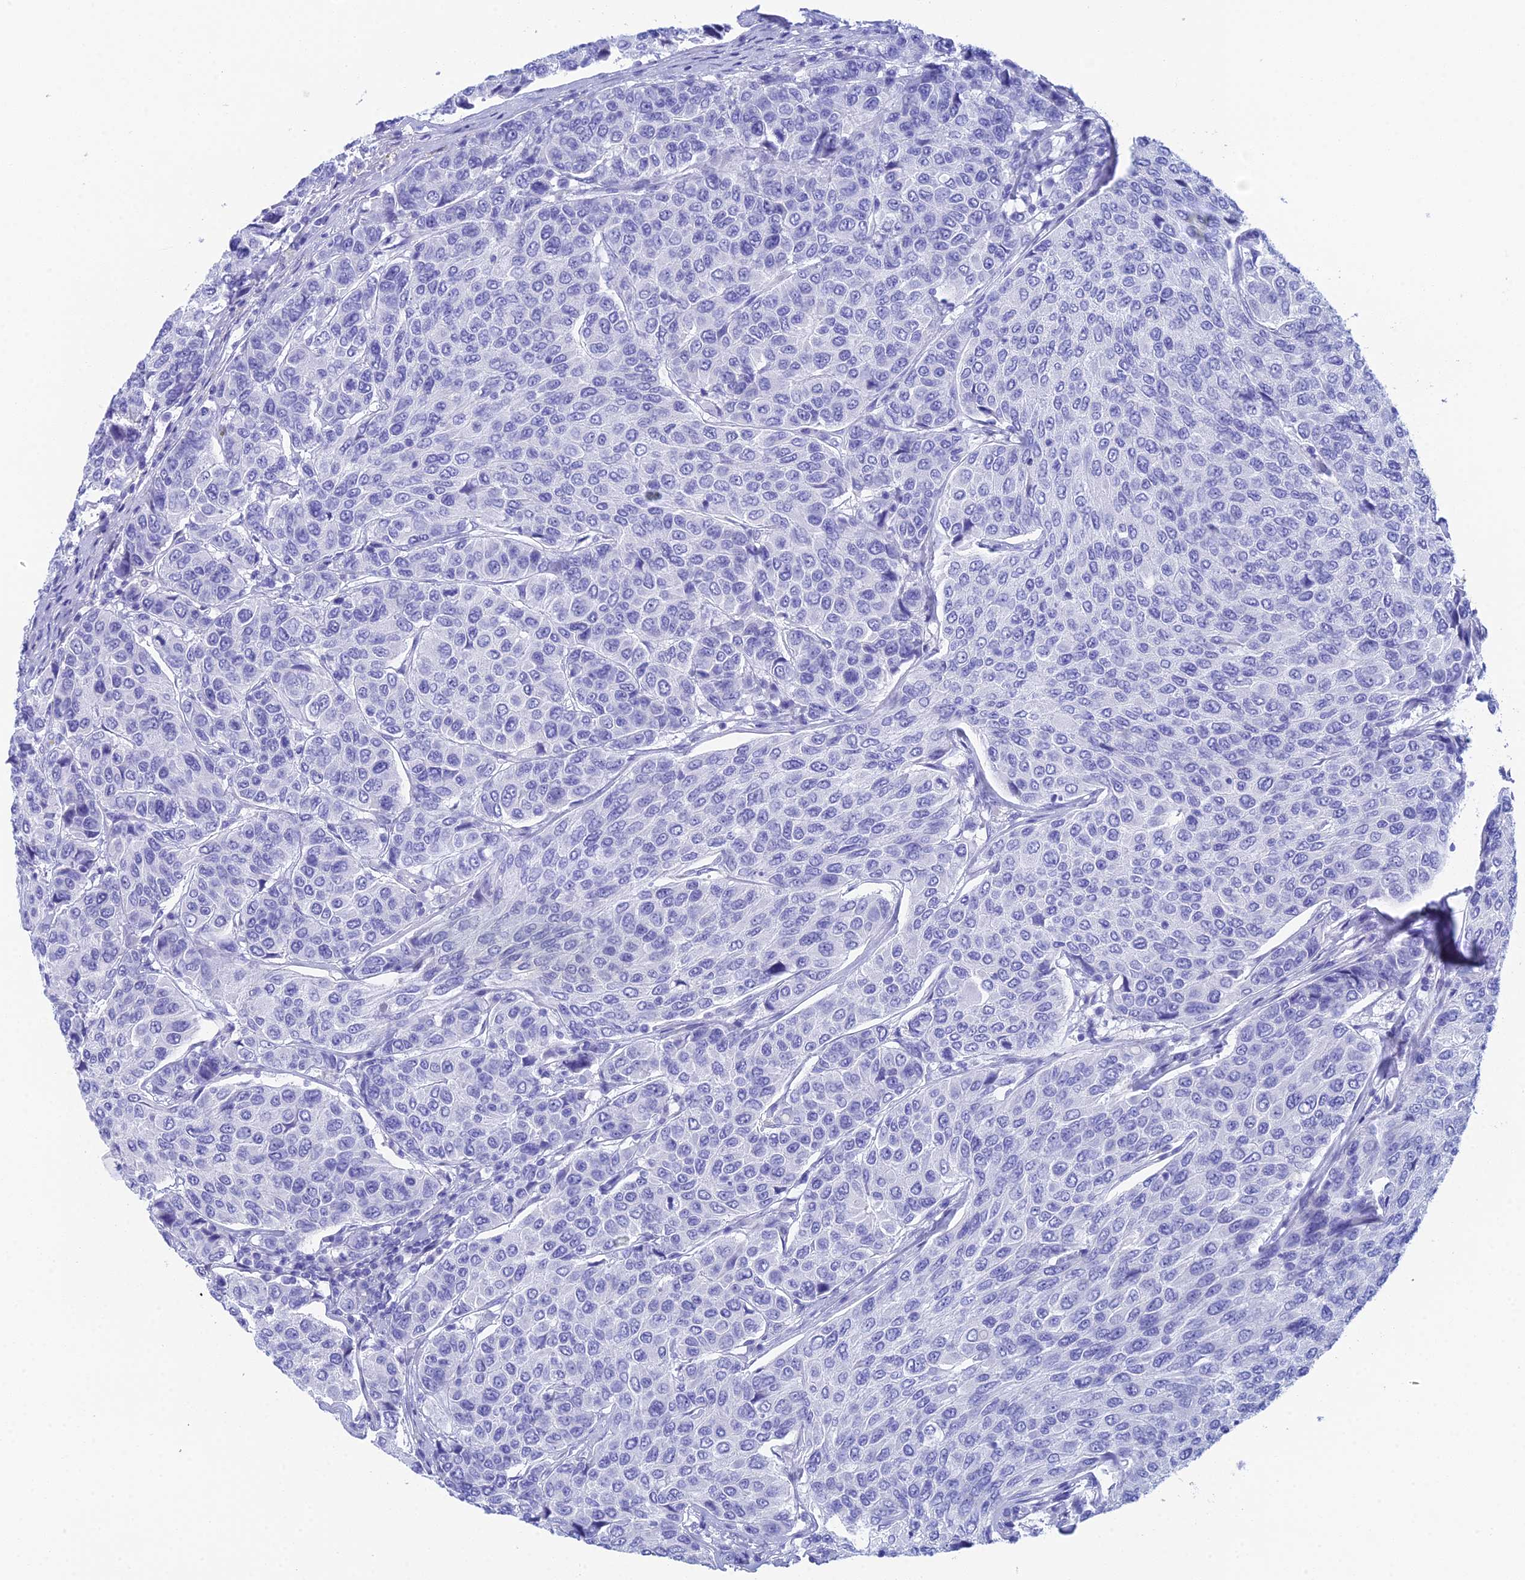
{"staining": {"intensity": "negative", "quantity": "none", "location": "none"}, "tissue": "breast cancer", "cell_type": "Tumor cells", "image_type": "cancer", "snomed": [{"axis": "morphology", "description": "Duct carcinoma"}, {"axis": "topography", "description": "Breast"}], "caption": "Immunohistochemistry photomicrograph of intraductal carcinoma (breast) stained for a protein (brown), which demonstrates no staining in tumor cells.", "gene": "REG1A", "patient": {"sex": "female", "age": 55}}